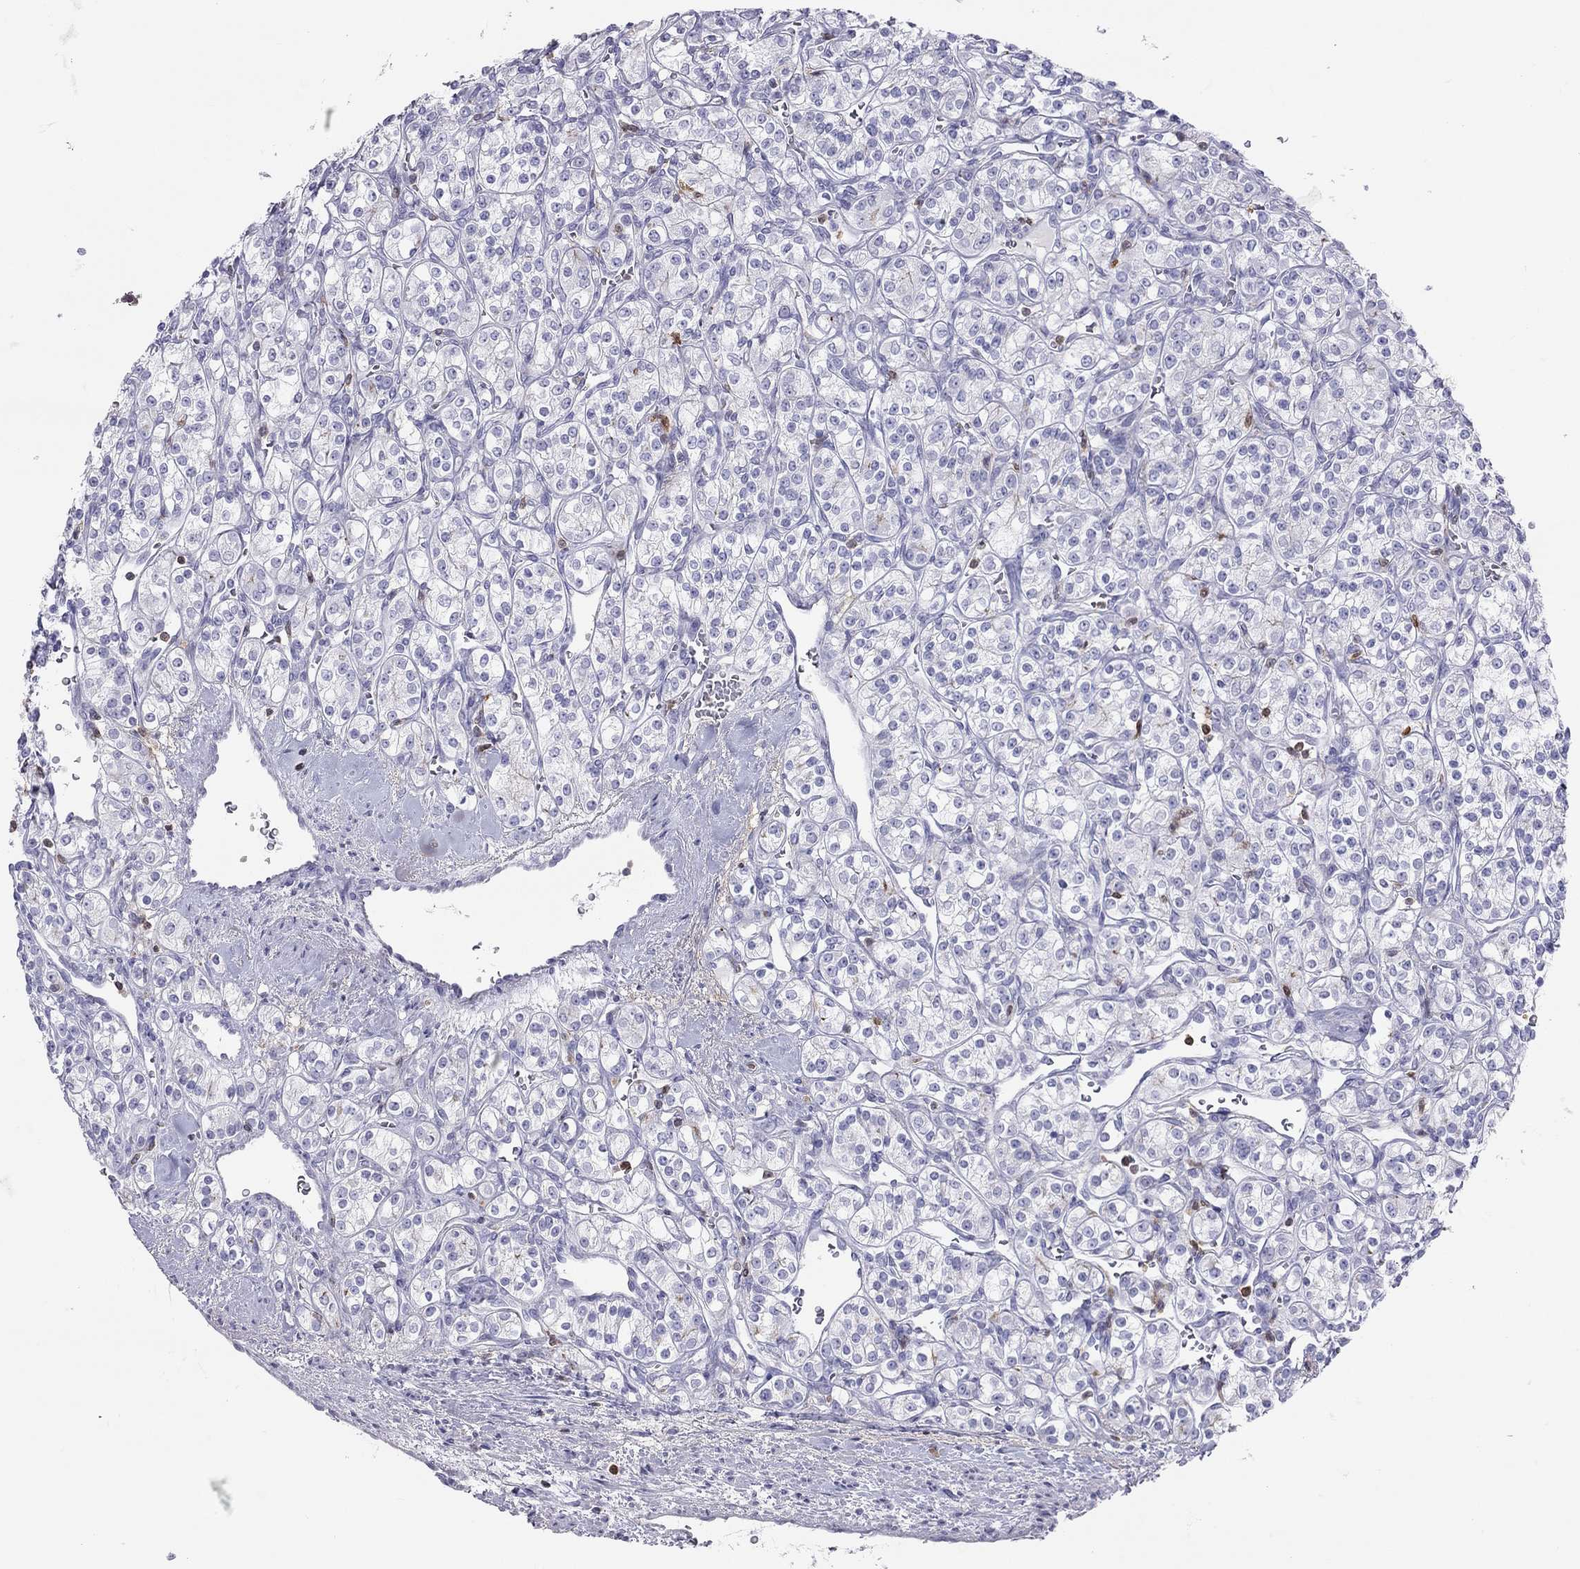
{"staining": {"intensity": "negative", "quantity": "none", "location": "none"}, "tissue": "renal cancer", "cell_type": "Tumor cells", "image_type": "cancer", "snomed": [{"axis": "morphology", "description": "Adenocarcinoma, NOS"}, {"axis": "topography", "description": "Kidney"}], "caption": "This is an immunohistochemistry (IHC) histopathology image of renal adenocarcinoma. There is no staining in tumor cells.", "gene": "SH2D2A", "patient": {"sex": "male", "age": 77}}